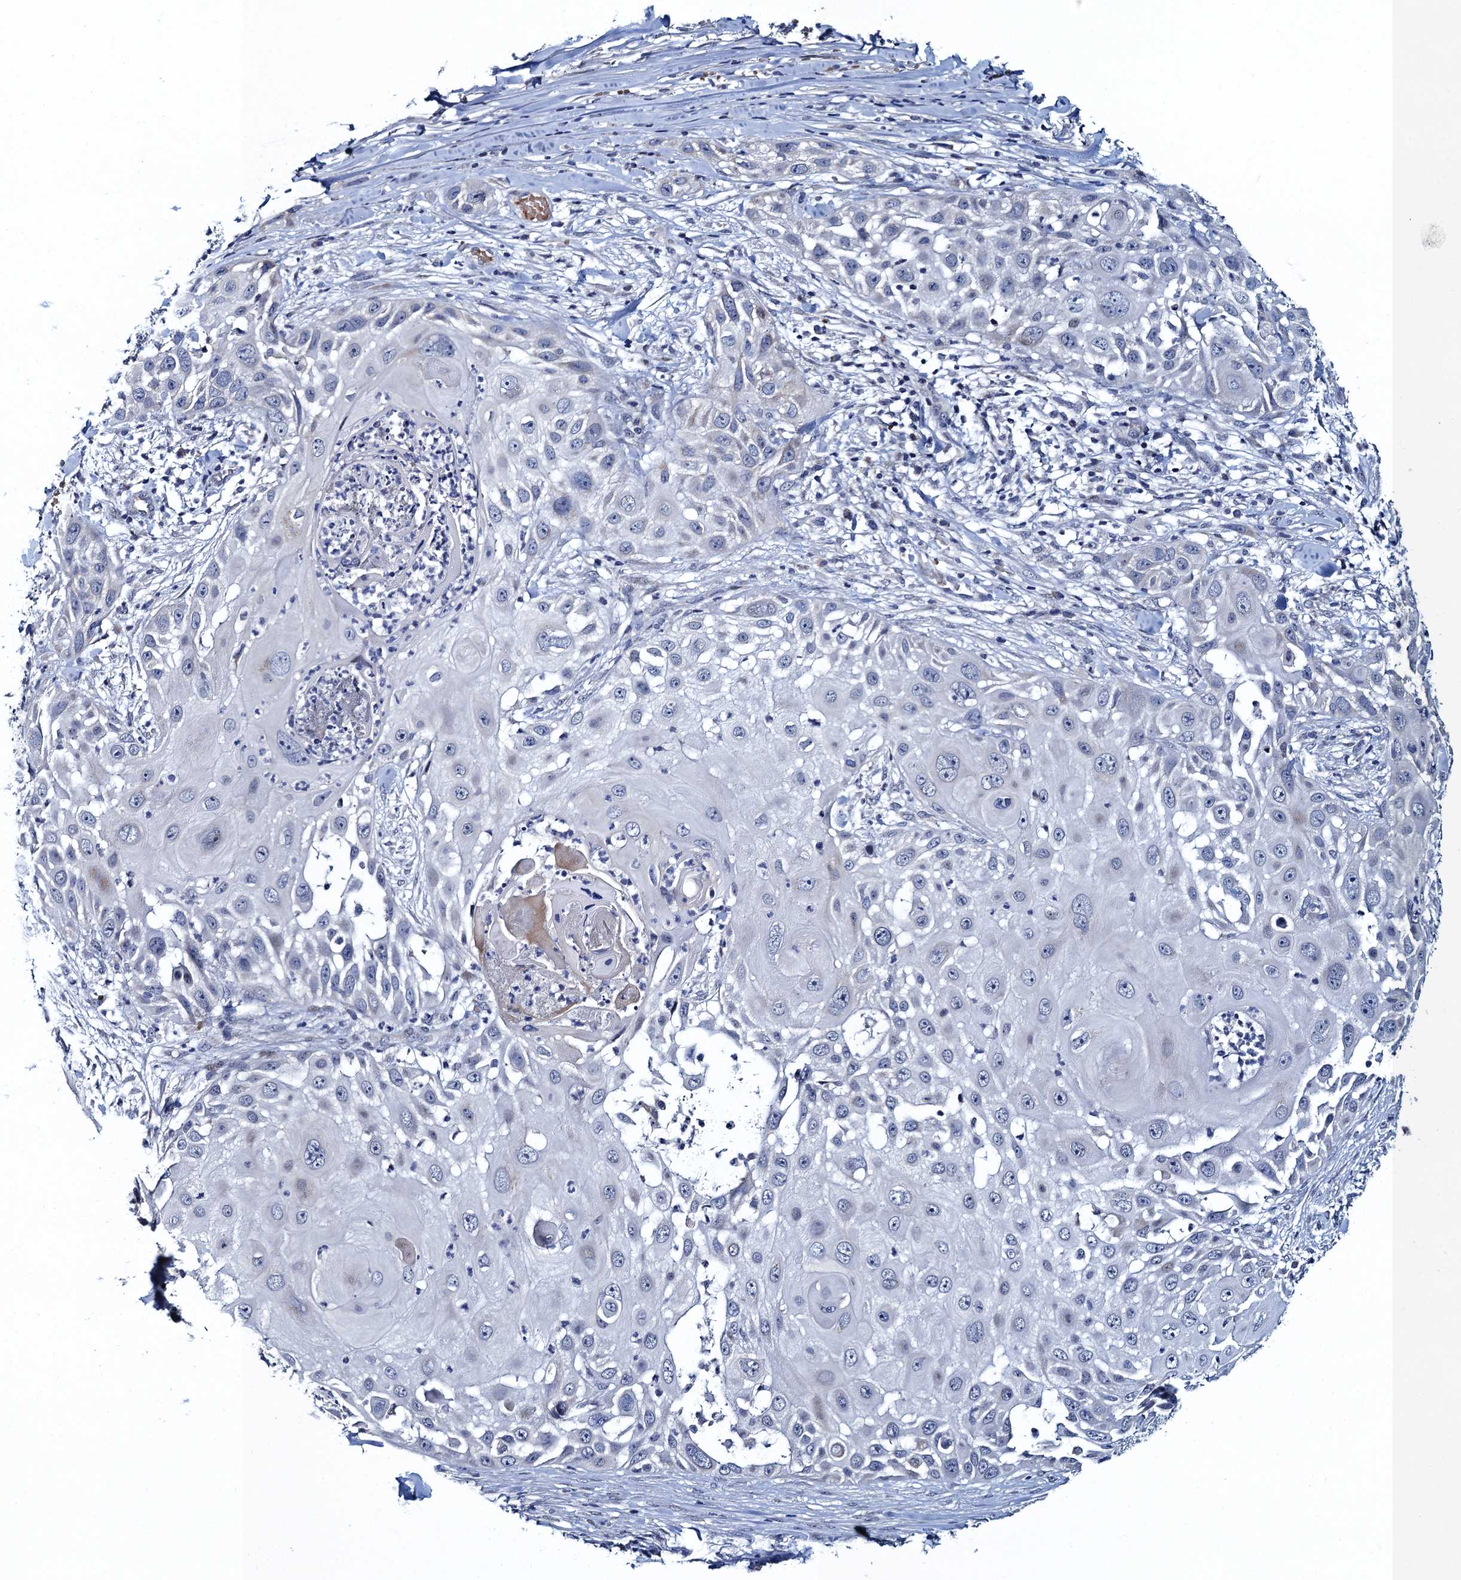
{"staining": {"intensity": "negative", "quantity": "none", "location": "none"}, "tissue": "skin cancer", "cell_type": "Tumor cells", "image_type": "cancer", "snomed": [{"axis": "morphology", "description": "Squamous cell carcinoma, NOS"}, {"axis": "topography", "description": "Skin"}], "caption": "An immunohistochemistry histopathology image of skin squamous cell carcinoma is shown. There is no staining in tumor cells of skin squamous cell carcinoma.", "gene": "ATOSA", "patient": {"sex": "female", "age": 44}}